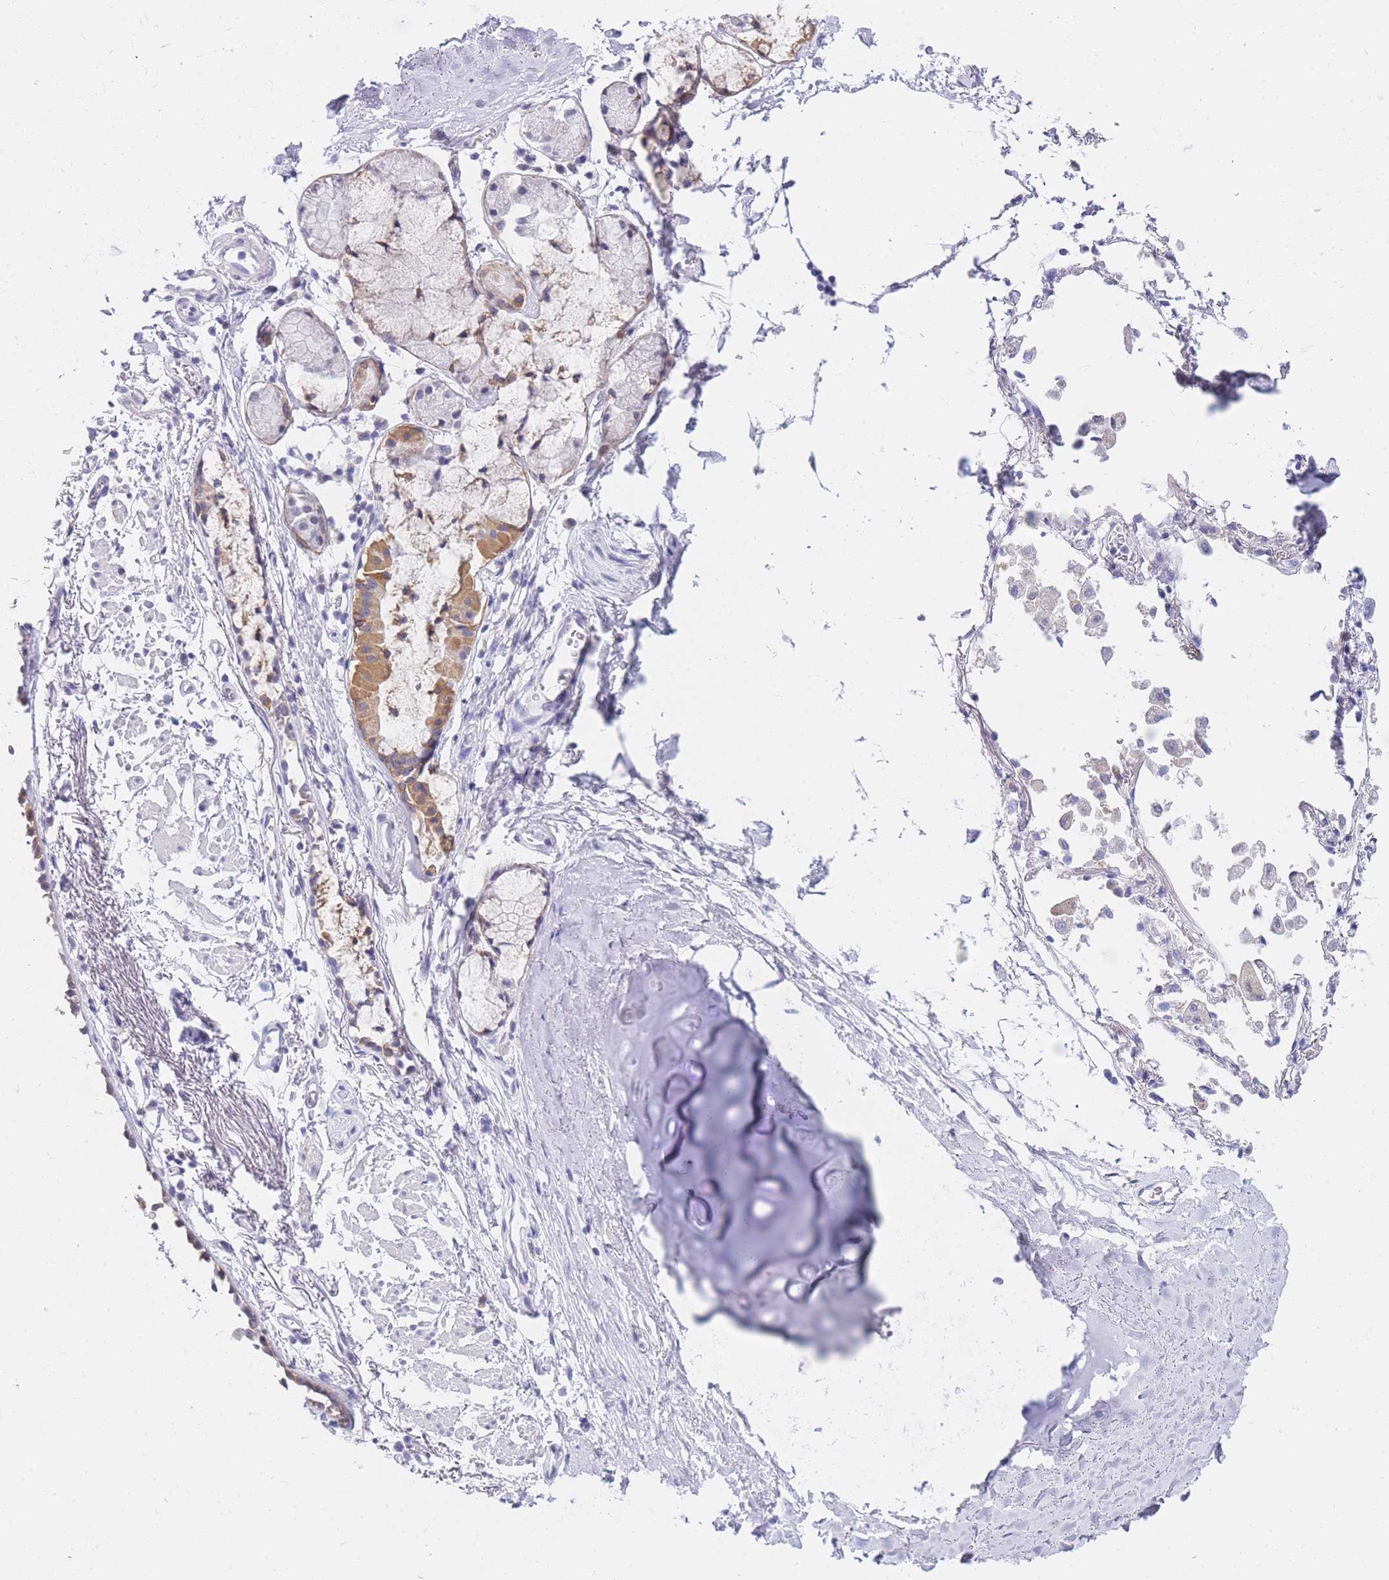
{"staining": {"intensity": "weak", "quantity": "25%-75%", "location": "nuclear"}, "tissue": "soft tissue", "cell_type": "Fibroblasts", "image_type": "normal", "snomed": [{"axis": "morphology", "description": "Normal tissue, NOS"}, {"axis": "topography", "description": "Cartilage tissue"}], "caption": "DAB immunohistochemical staining of benign human soft tissue displays weak nuclear protein expression in approximately 25%-75% of fibroblasts.", "gene": "FRAT2", "patient": {"sex": "male", "age": 73}}